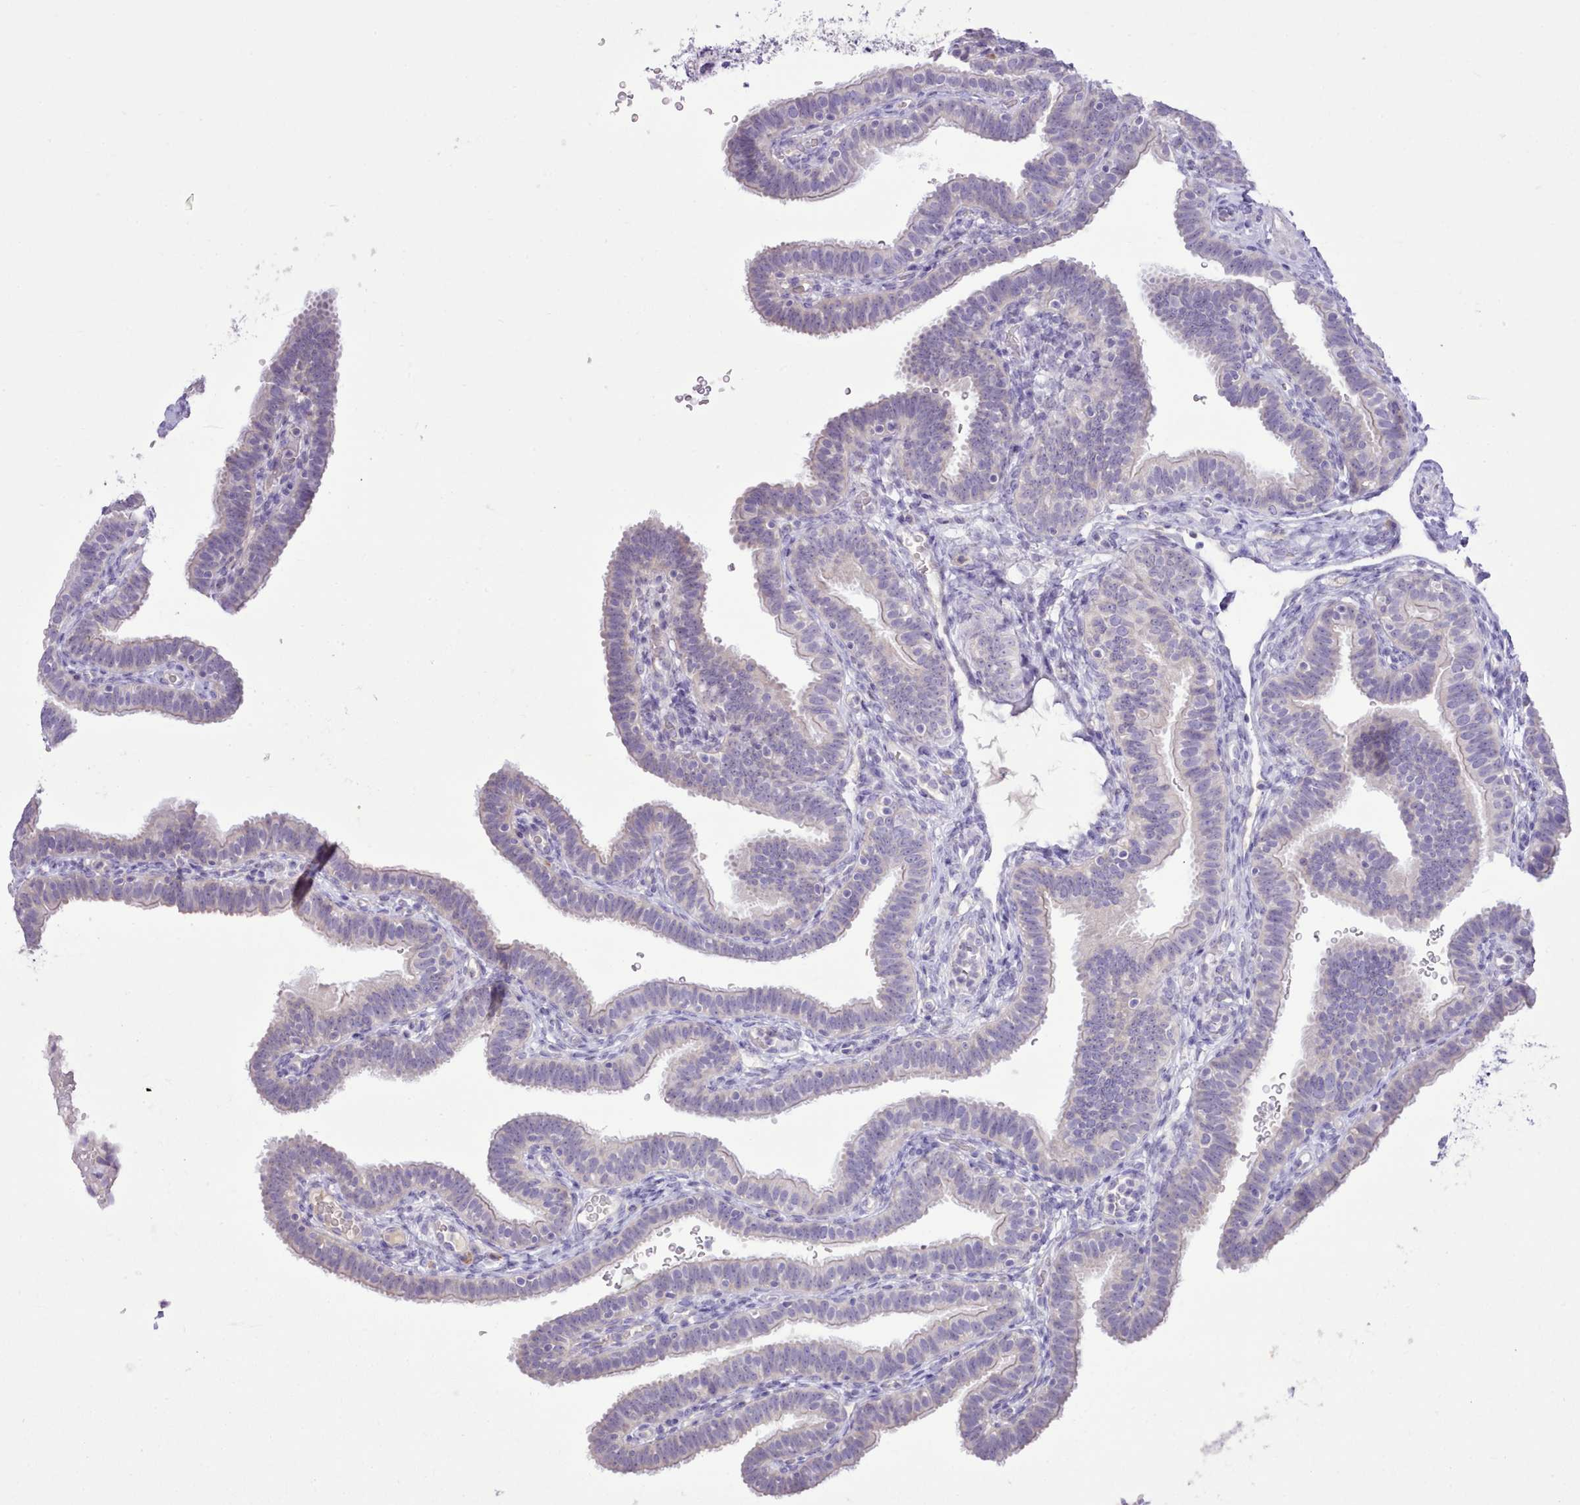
{"staining": {"intensity": "negative", "quantity": "none", "location": "none"}, "tissue": "fallopian tube", "cell_type": "Glandular cells", "image_type": "normal", "snomed": [{"axis": "morphology", "description": "Normal tissue, NOS"}, {"axis": "topography", "description": "Fallopian tube"}], "caption": "Fallopian tube stained for a protein using immunohistochemistry (IHC) shows no positivity glandular cells.", "gene": "CCL1", "patient": {"sex": "female", "age": 41}}